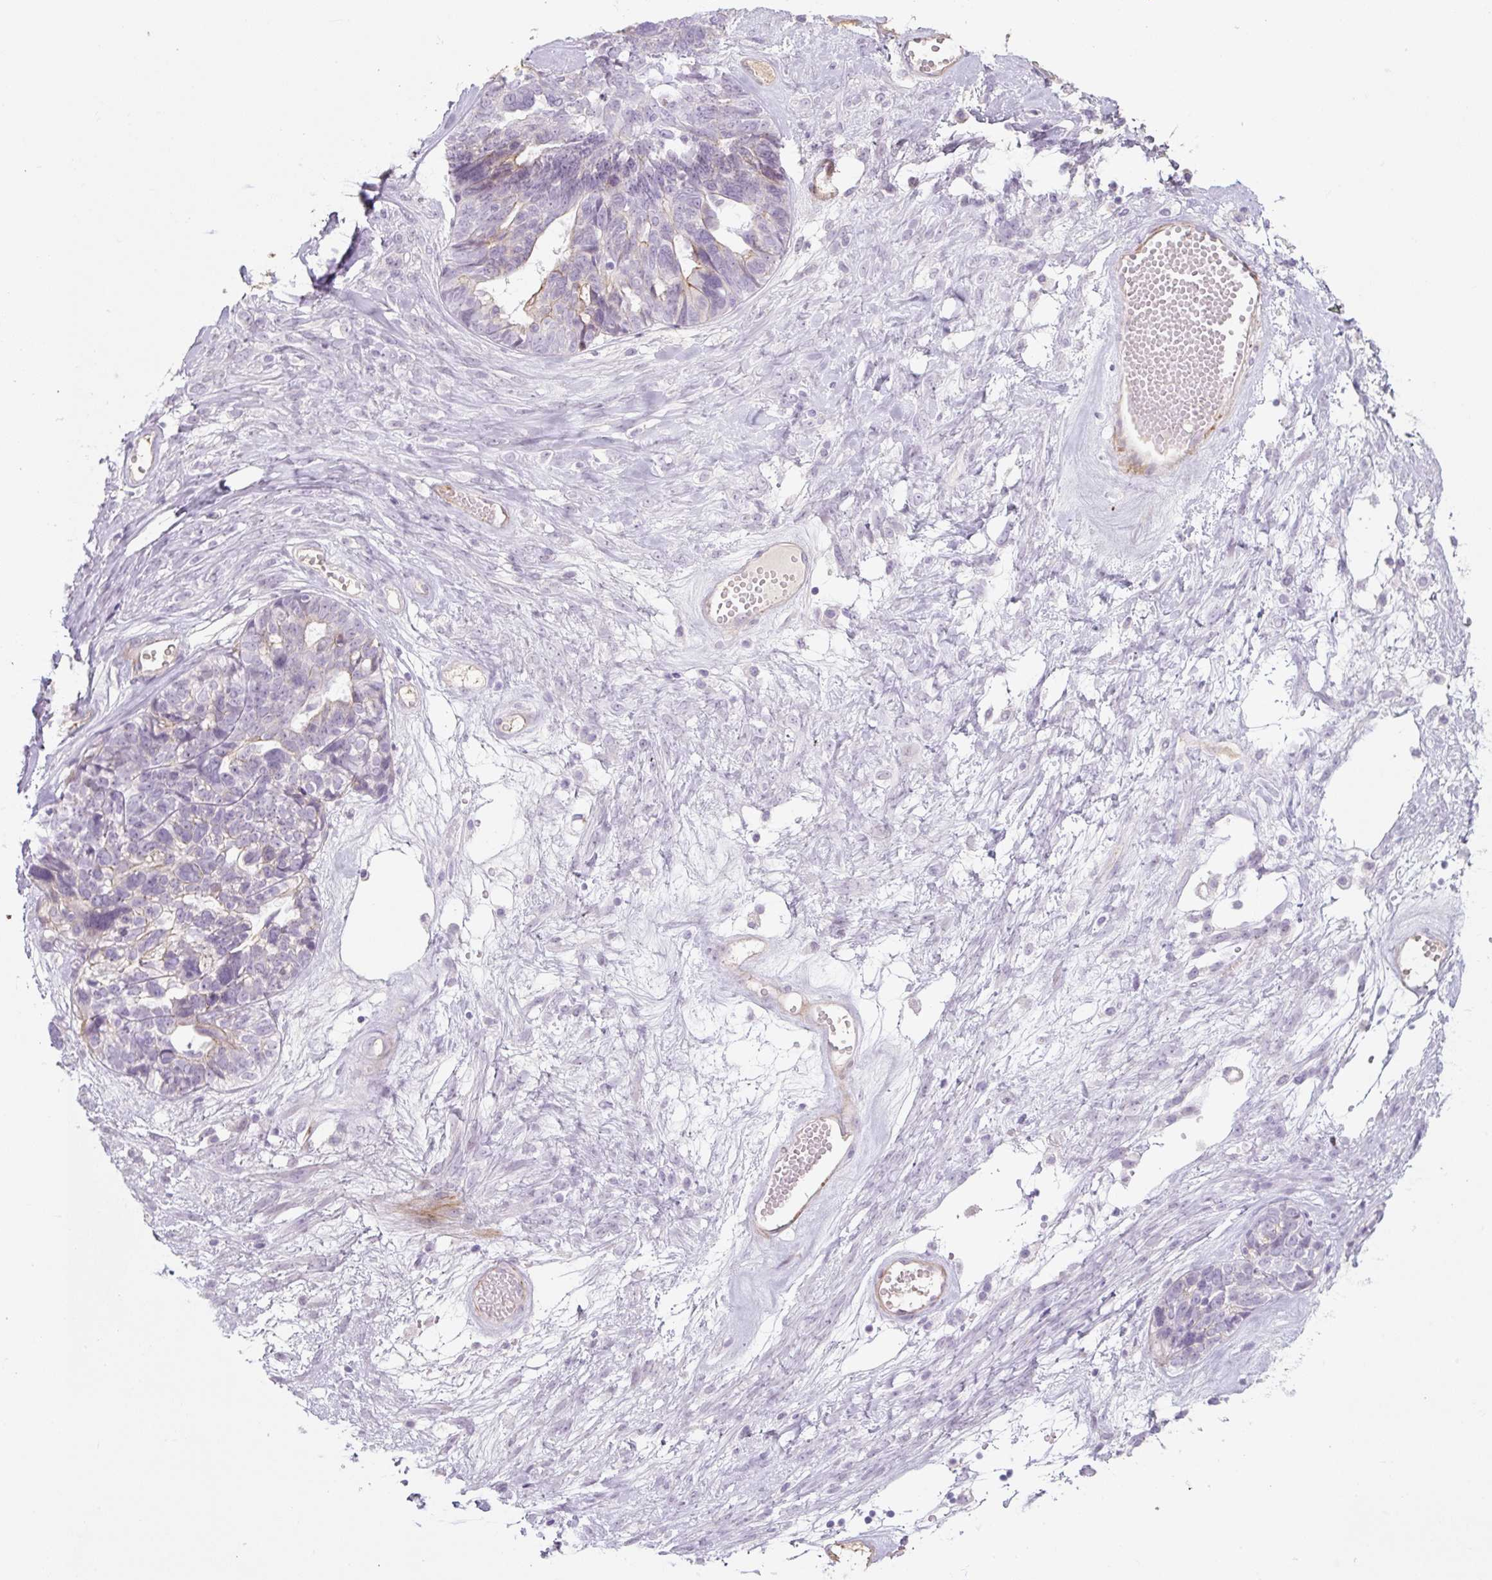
{"staining": {"intensity": "weak", "quantity": "<25%", "location": "cytoplasmic/membranous"}, "tissue": "ovarian cancer", "cell_type": "Tumor cells", "image_type": "cancer", "snomed": [{"axis": "morphology", "description": "Cystadenocarcinoma, serous, NOS"}, {"axis": "topography", "description": "Ovary"}], "caption": "Immunohistochemical staining of ovarian cancer (serous cystadenocarcinoma) demonstrates no significant staining in tumor cells. Brightfield microscopy of IHC stained with DAB (3,3'-diaminobenzidine) (brown) and hematoxylin (blue), captured at high magnification.", "gene": "PRM1", "patient": {"sex": "female", "age": 79}}